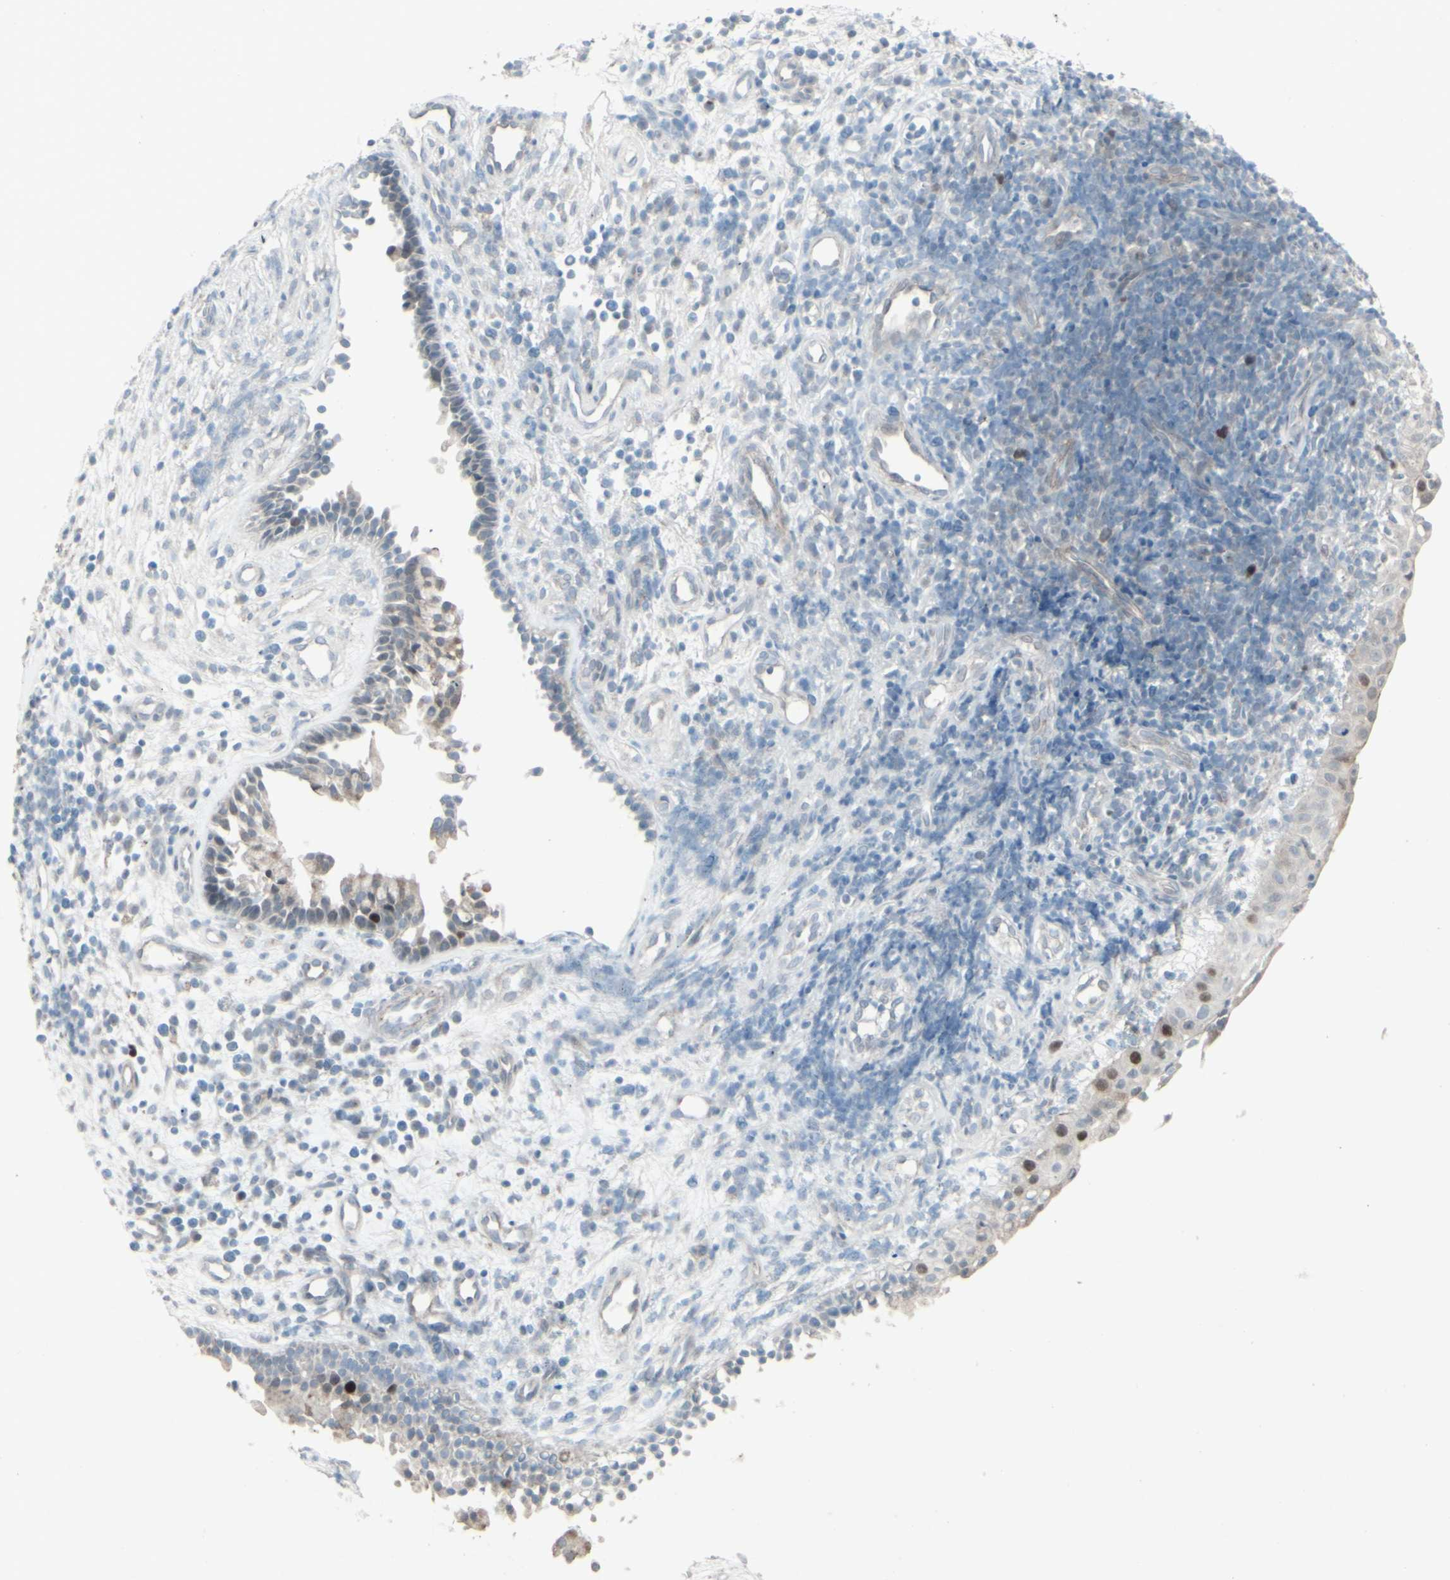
{"staining": {"intensity": "moderate", "quantity": "25%-75%", "location": "cytoplasmic/membranous"}, "tissue": "nasopharynx", "cell_type": "Respiratory epithelial cells", "image_type": "normal", "snomed": [{"axis": "morphology", "description": "Normal tissue, NOS"}, {"axis": "topography", "description": "Nasopharynx"}], "caption": "Protein staining by immunohistochemistry displays moderate cytoplasmic/membranous positivity in approximately 25%-75% of respiratory epithelial cells in unremarkable nasopharynx. Immunohistochemistry (ihc) stains the protein in brown and the nuclei are stained blue.", "gene": "GMNN", "patient": {"sex": "female", "age": 51}}